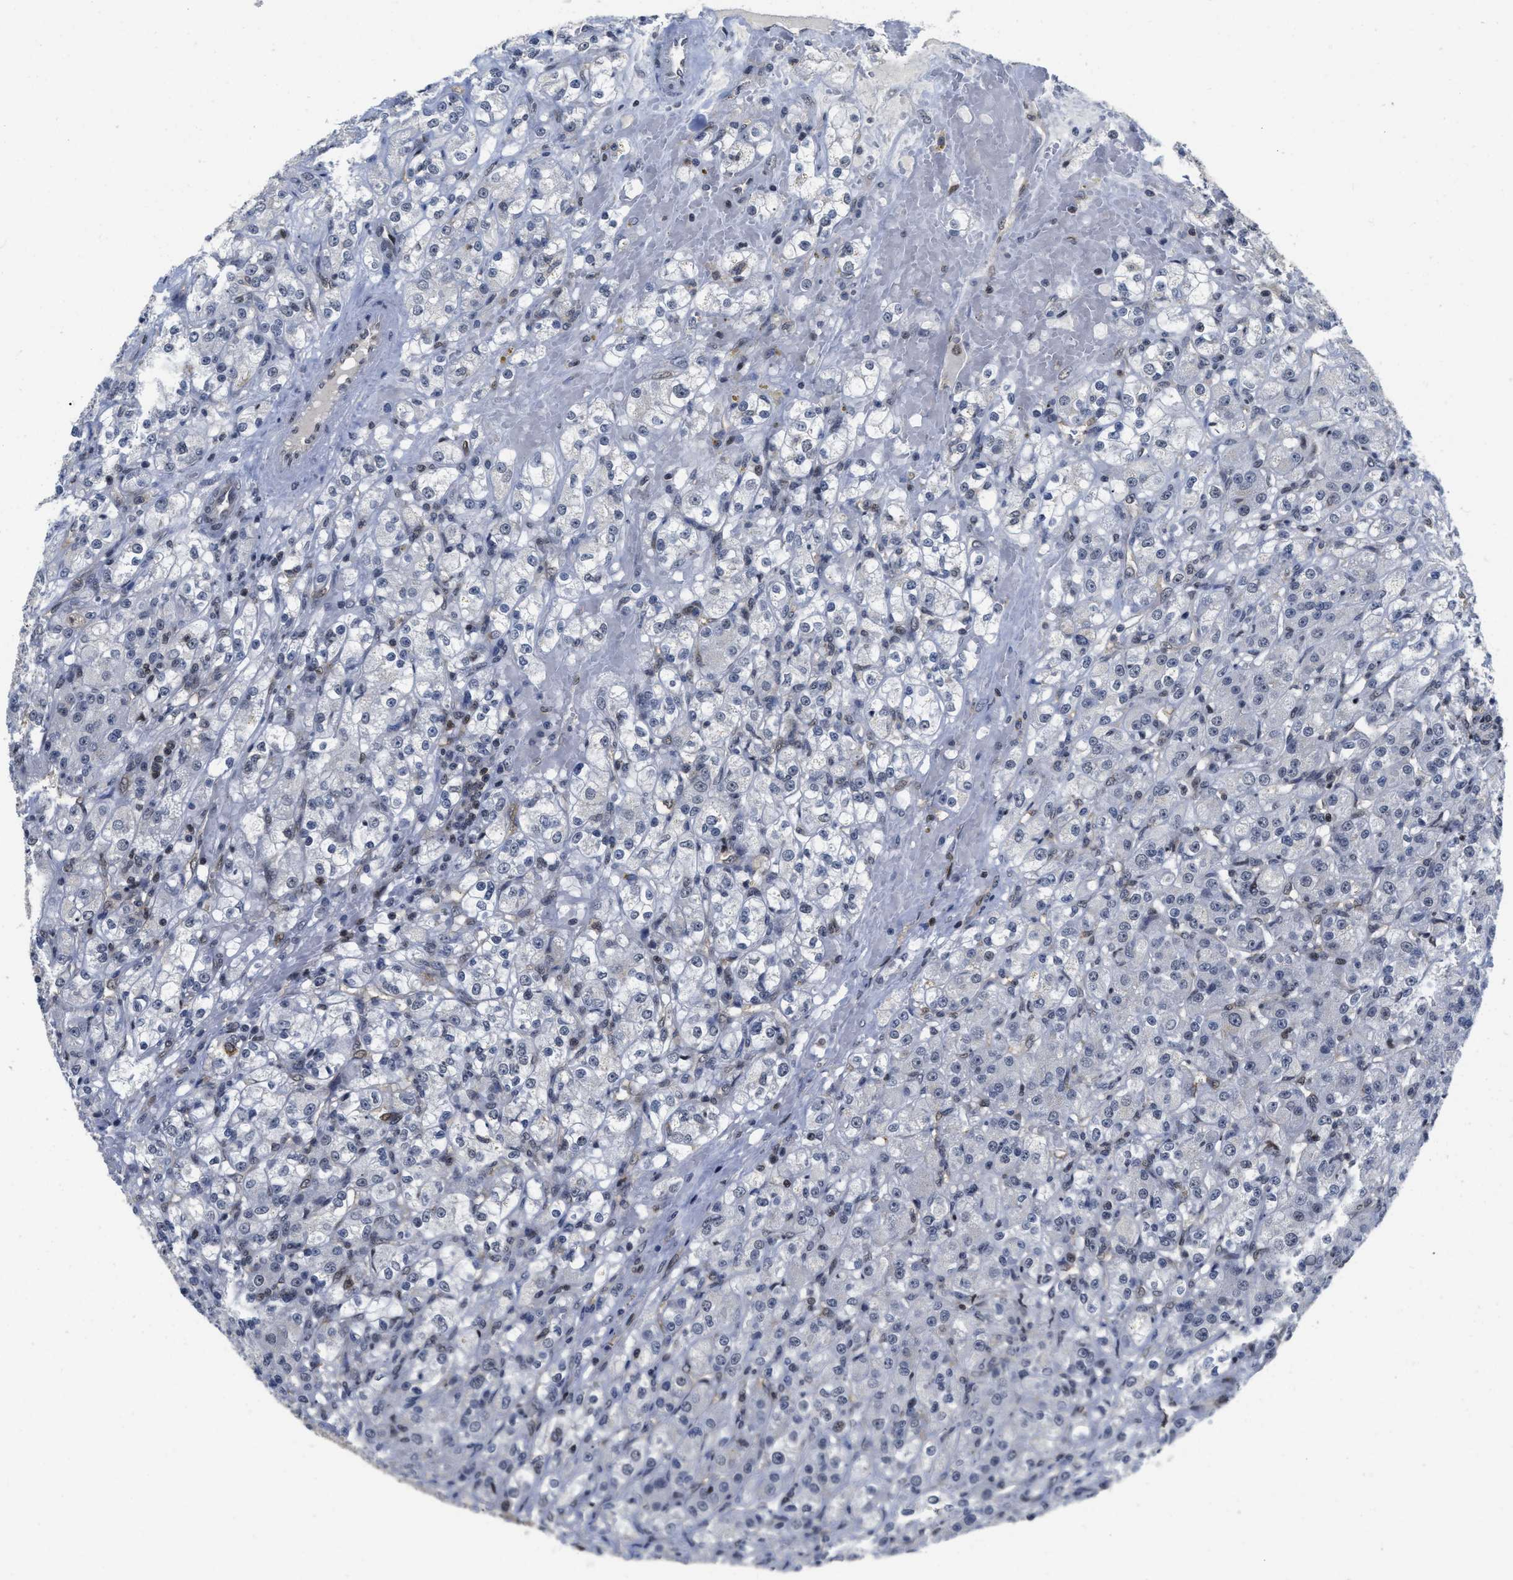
{"staining": {"intensity": "negative", "quantity": "none", "location": "none"}, "tissue": "renal cancer", "cell_type": "Tumor cells", "image_type": "cancer", "snomed": [{"axis": "morphology", "description": "Normal tissue, NOS"}, {"axis": "morphology", "description": "Adenocarcinoma, NOS"}, {"axis": "topography", "description": "Kidney"}], "caption": "Immunohistochemistry micrograph of human renal adenocarcinoma stained for a protein (brown), which displays no expression in tumor cells.", "gene": "HIF1A", "patient": {"sex": "male", "age": 61}}